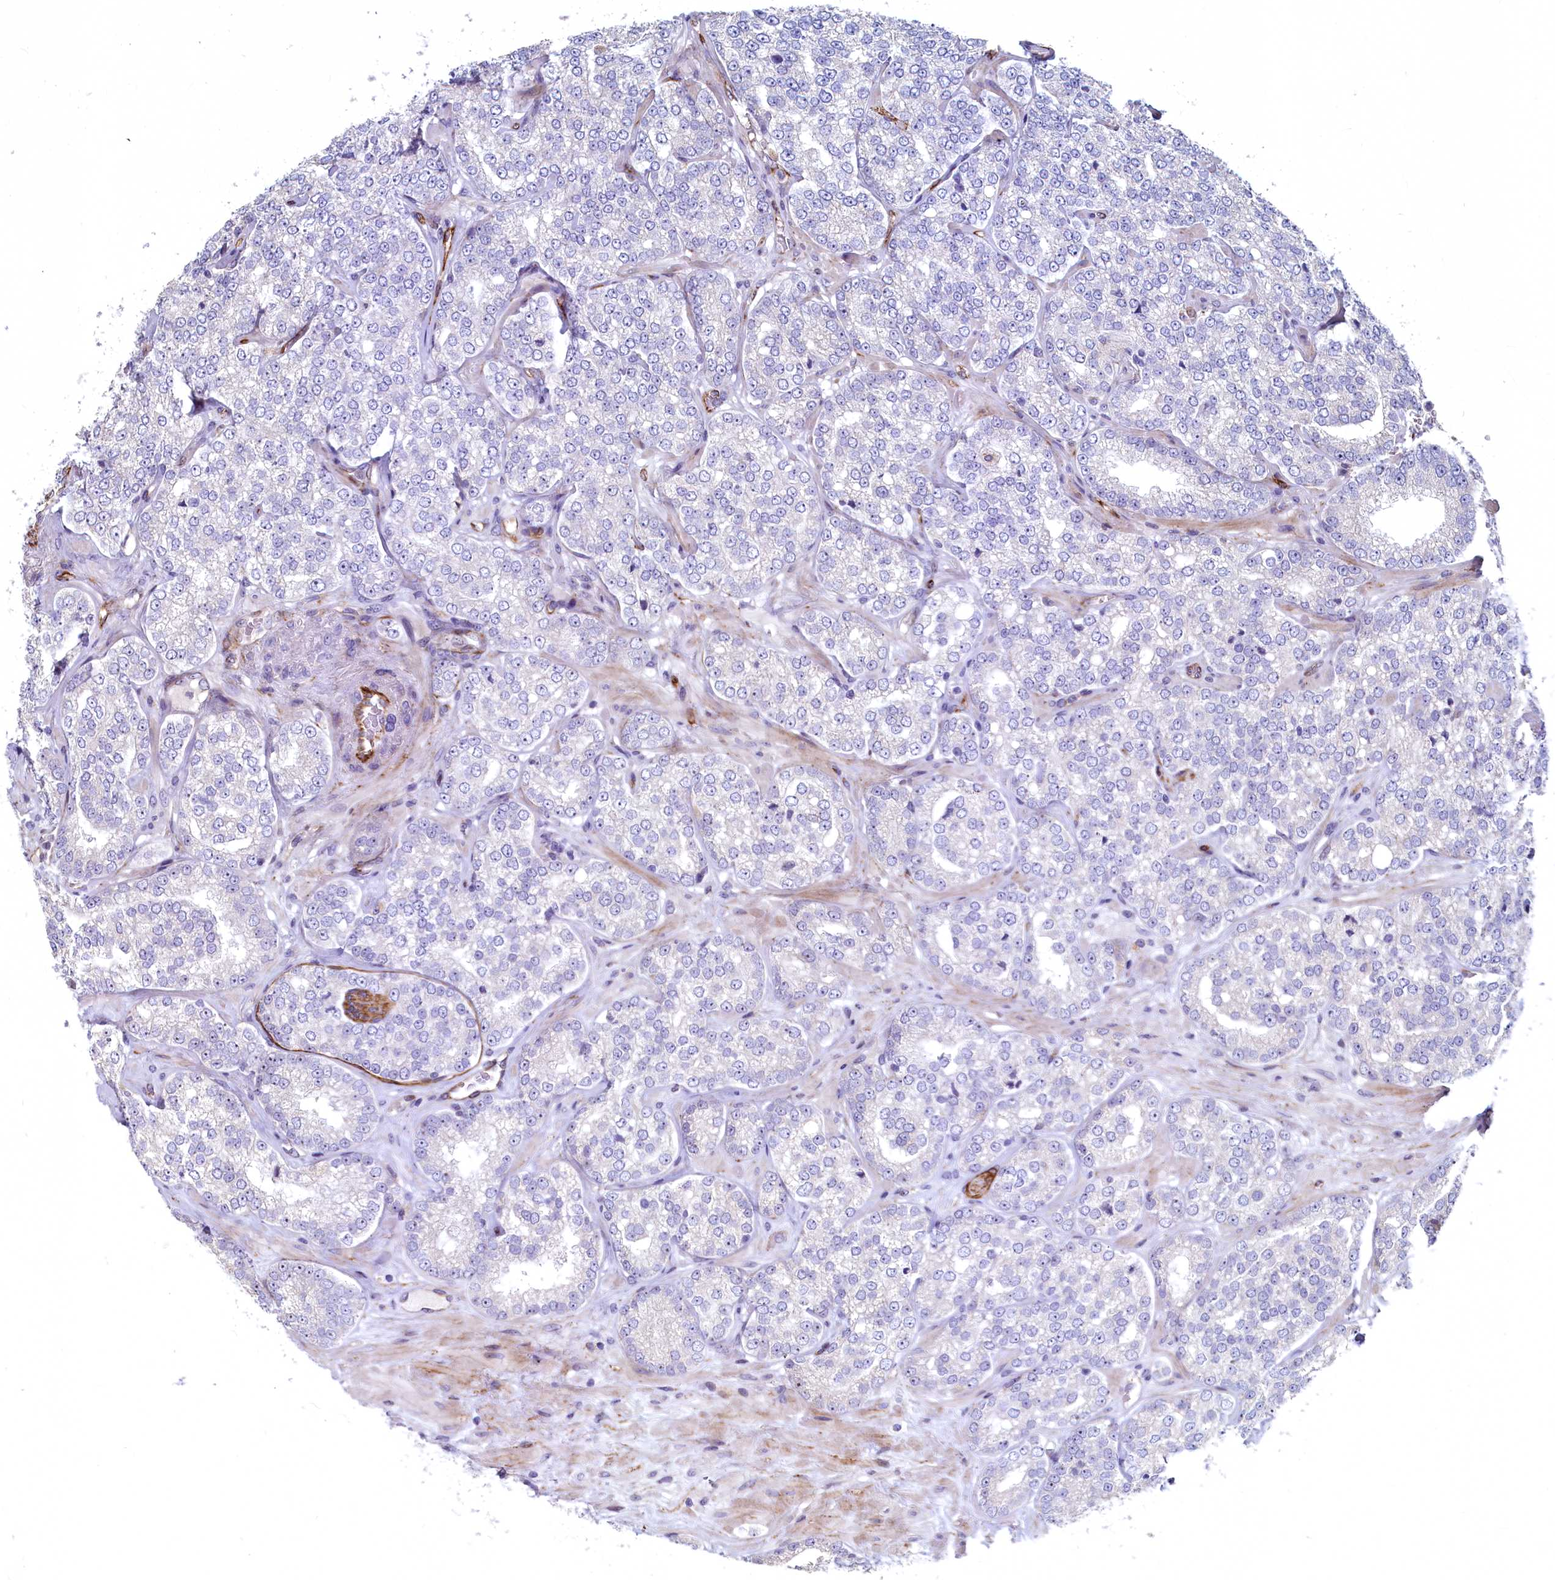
{"staining": {"intensity": "negative", "quantity": "none", "location": "none"}, "tissue": "prostate cancer", "cell_type": "Tumor cells", "image_type": "cancer", "snomed": [{"axis": "morphology", "description": "Normal tissue, NOS"}, {"axis": "morphology", "description": "Adenocarcinoma, High grade"}, {"axis": "topography", "description": "Prostate"}], "caption": "Prostate cancer stained for a protein using immunohistochemistry shows no expression tumor cells.", "gene": "ASXL3", "patient": {"sex": "male", "age": 83}}